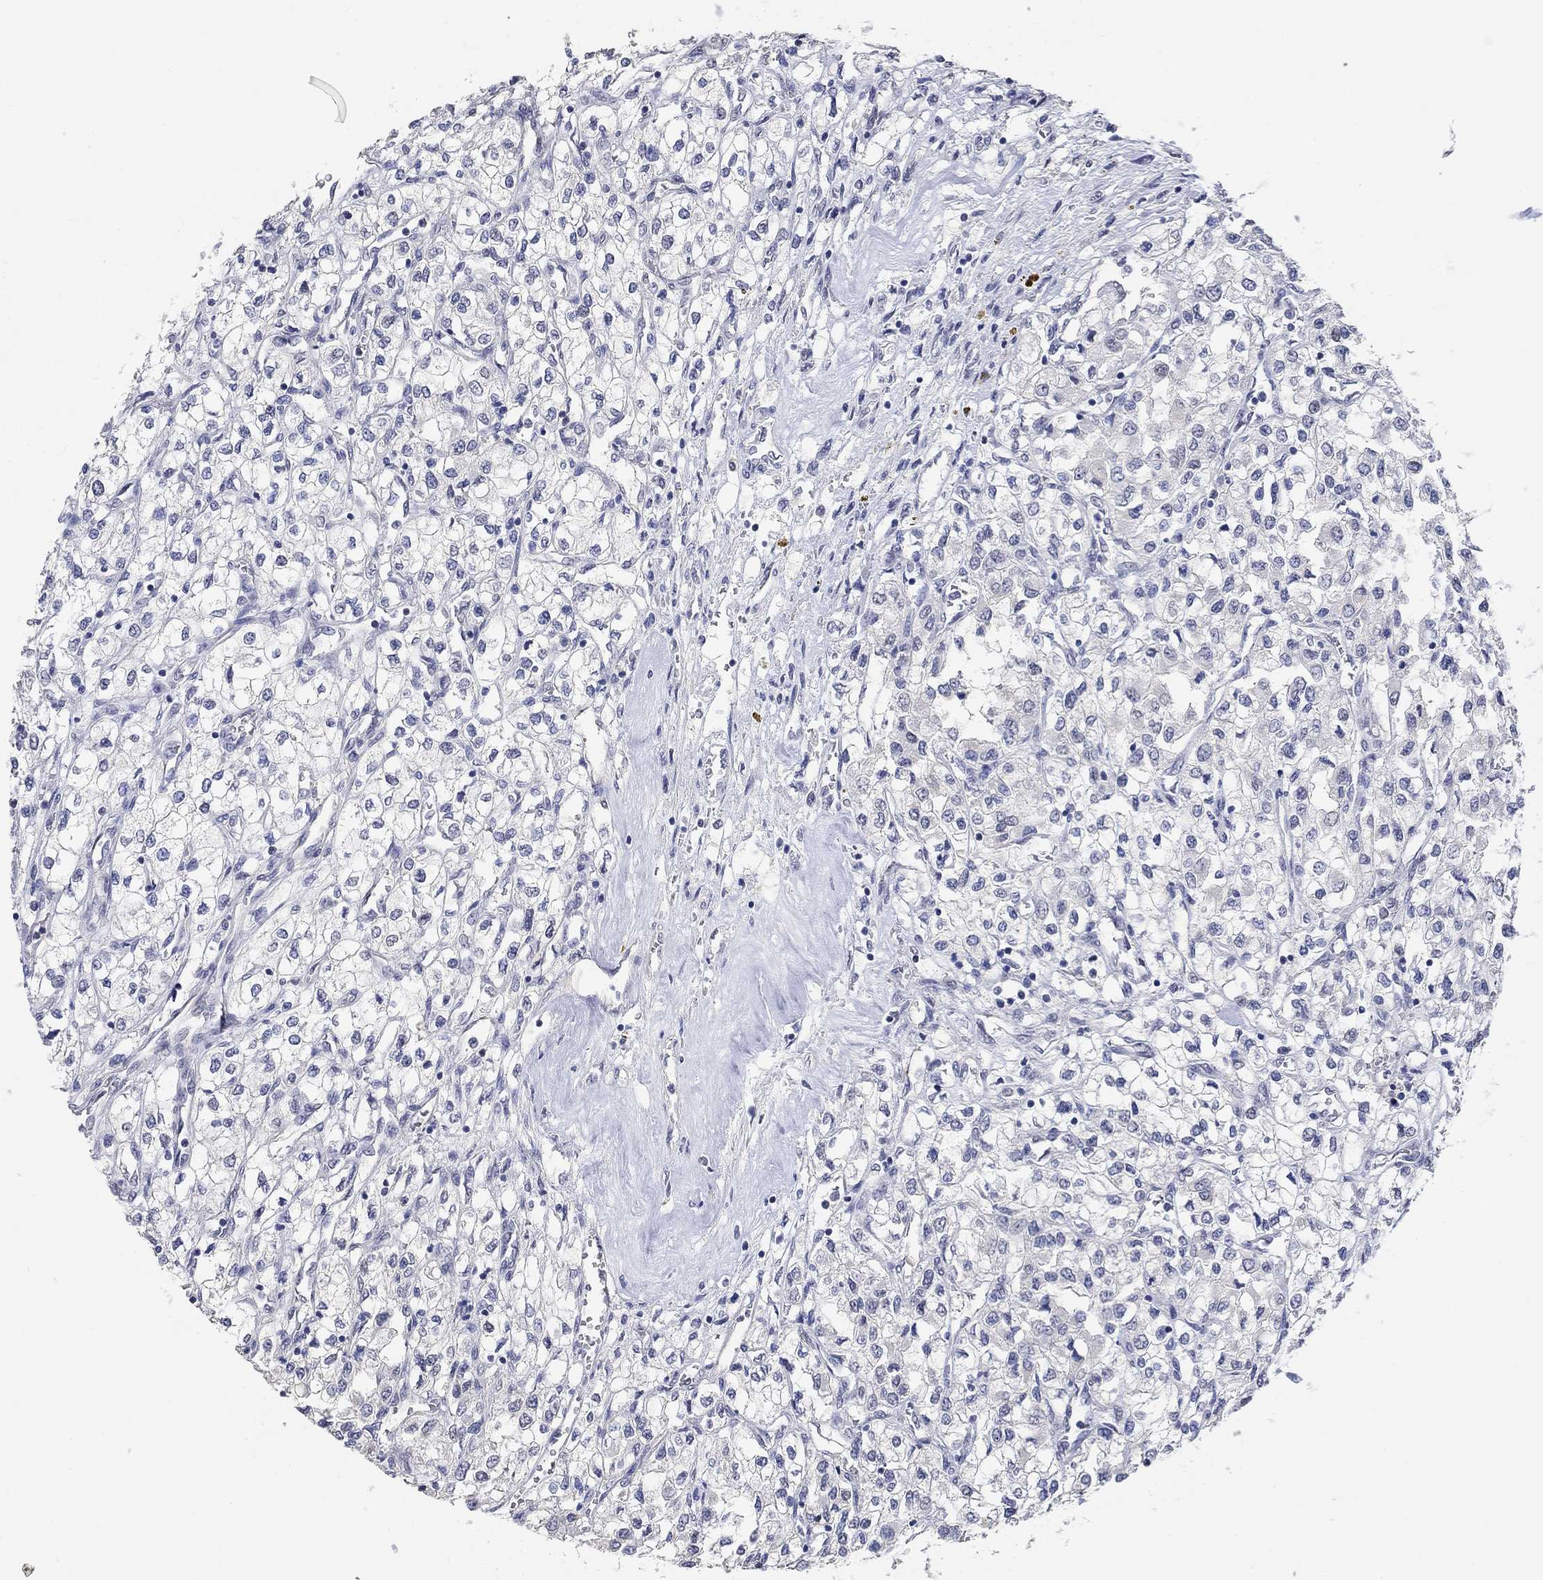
{"staining": {"intensity": "negative", "quantity": "none", "location": "none"}, "tissue": "renal cancer", "cell_type": "Tumor cells", "image_type": "cancer", "snomed": [{"axis": "morphology", "description": "Adenocarcinoma, NOS"}, {"axis": "topography", "description": "Kidney"}], "caption": "This is an immunohistochemistry (IHC) micrograph of renal adenocarcinoma. There is no staining in tumor cells.", "gene": "PNMA5", "patient": {"sex": "male", "age": 80}}